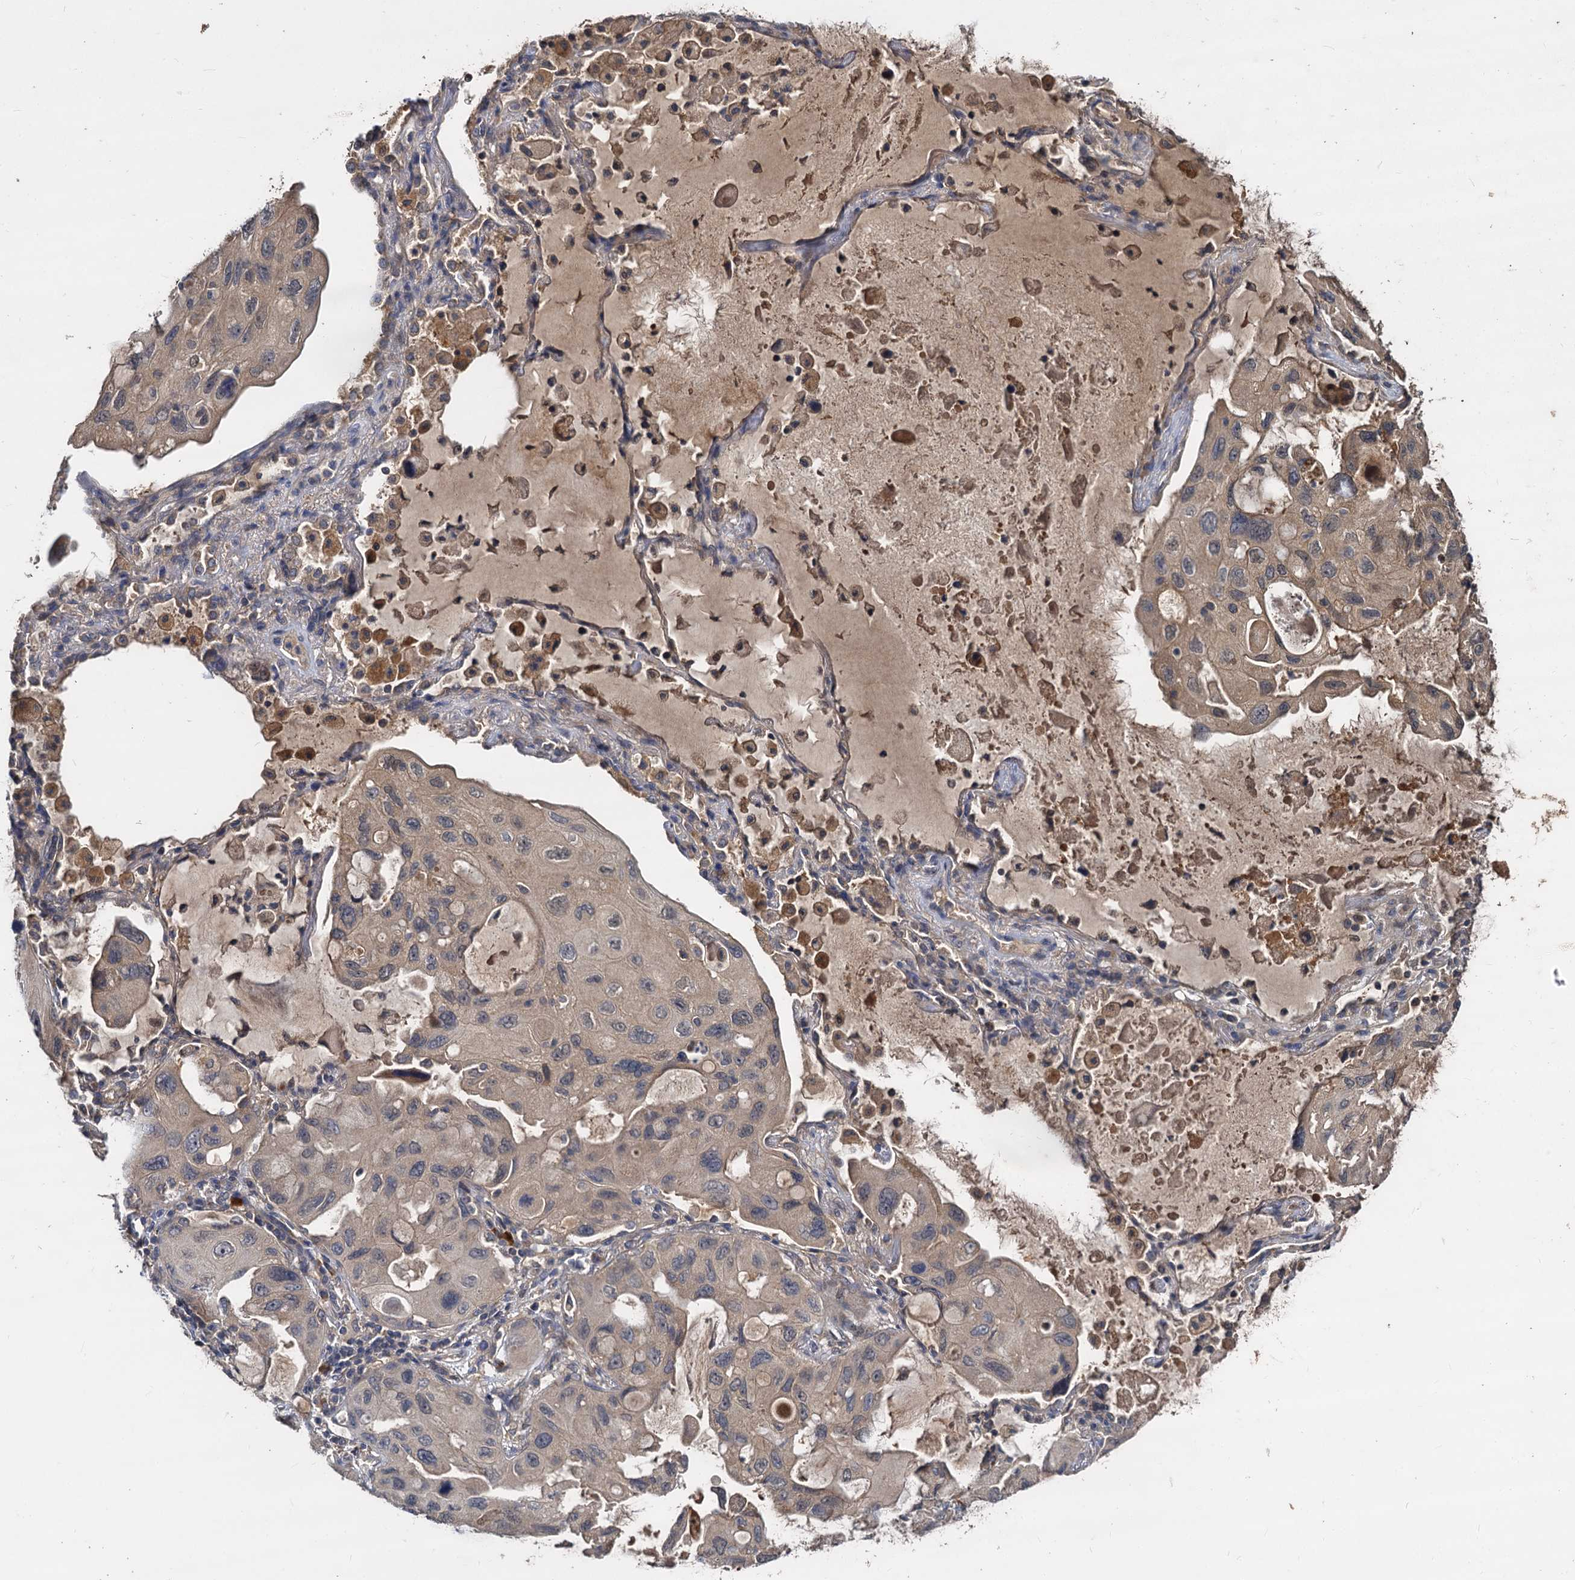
{"staining": {"intensity": "weak", "quantity": ">75%", "location": "cytoplasmic/membranous"}, "tissue": "lung cancer", "cell_type": "Tumor cells", "image_type": "cancer", "snomed": [{"axis": "morphology", "description": "Squamous cell carcinoma, NOS"}, {"axis": "topography", "description": "Lung"}], "caption": "Immunohistochemistry (IHC) staining of lung cancer (squamous cell carcinoma), which reveals low levels of weak cytoplasmic/membranous staining in about >75% of tumor cells indicating weak cytoplasmic/membranous protein expression. The staining was performed using DAB (3,3'-diaminobenzidine) (brown) for protein detection and nuclei were counterstained in hematoxylin (blue).", "gene": "CCDC184", "patient": {"sex": "female", "age": 73}}